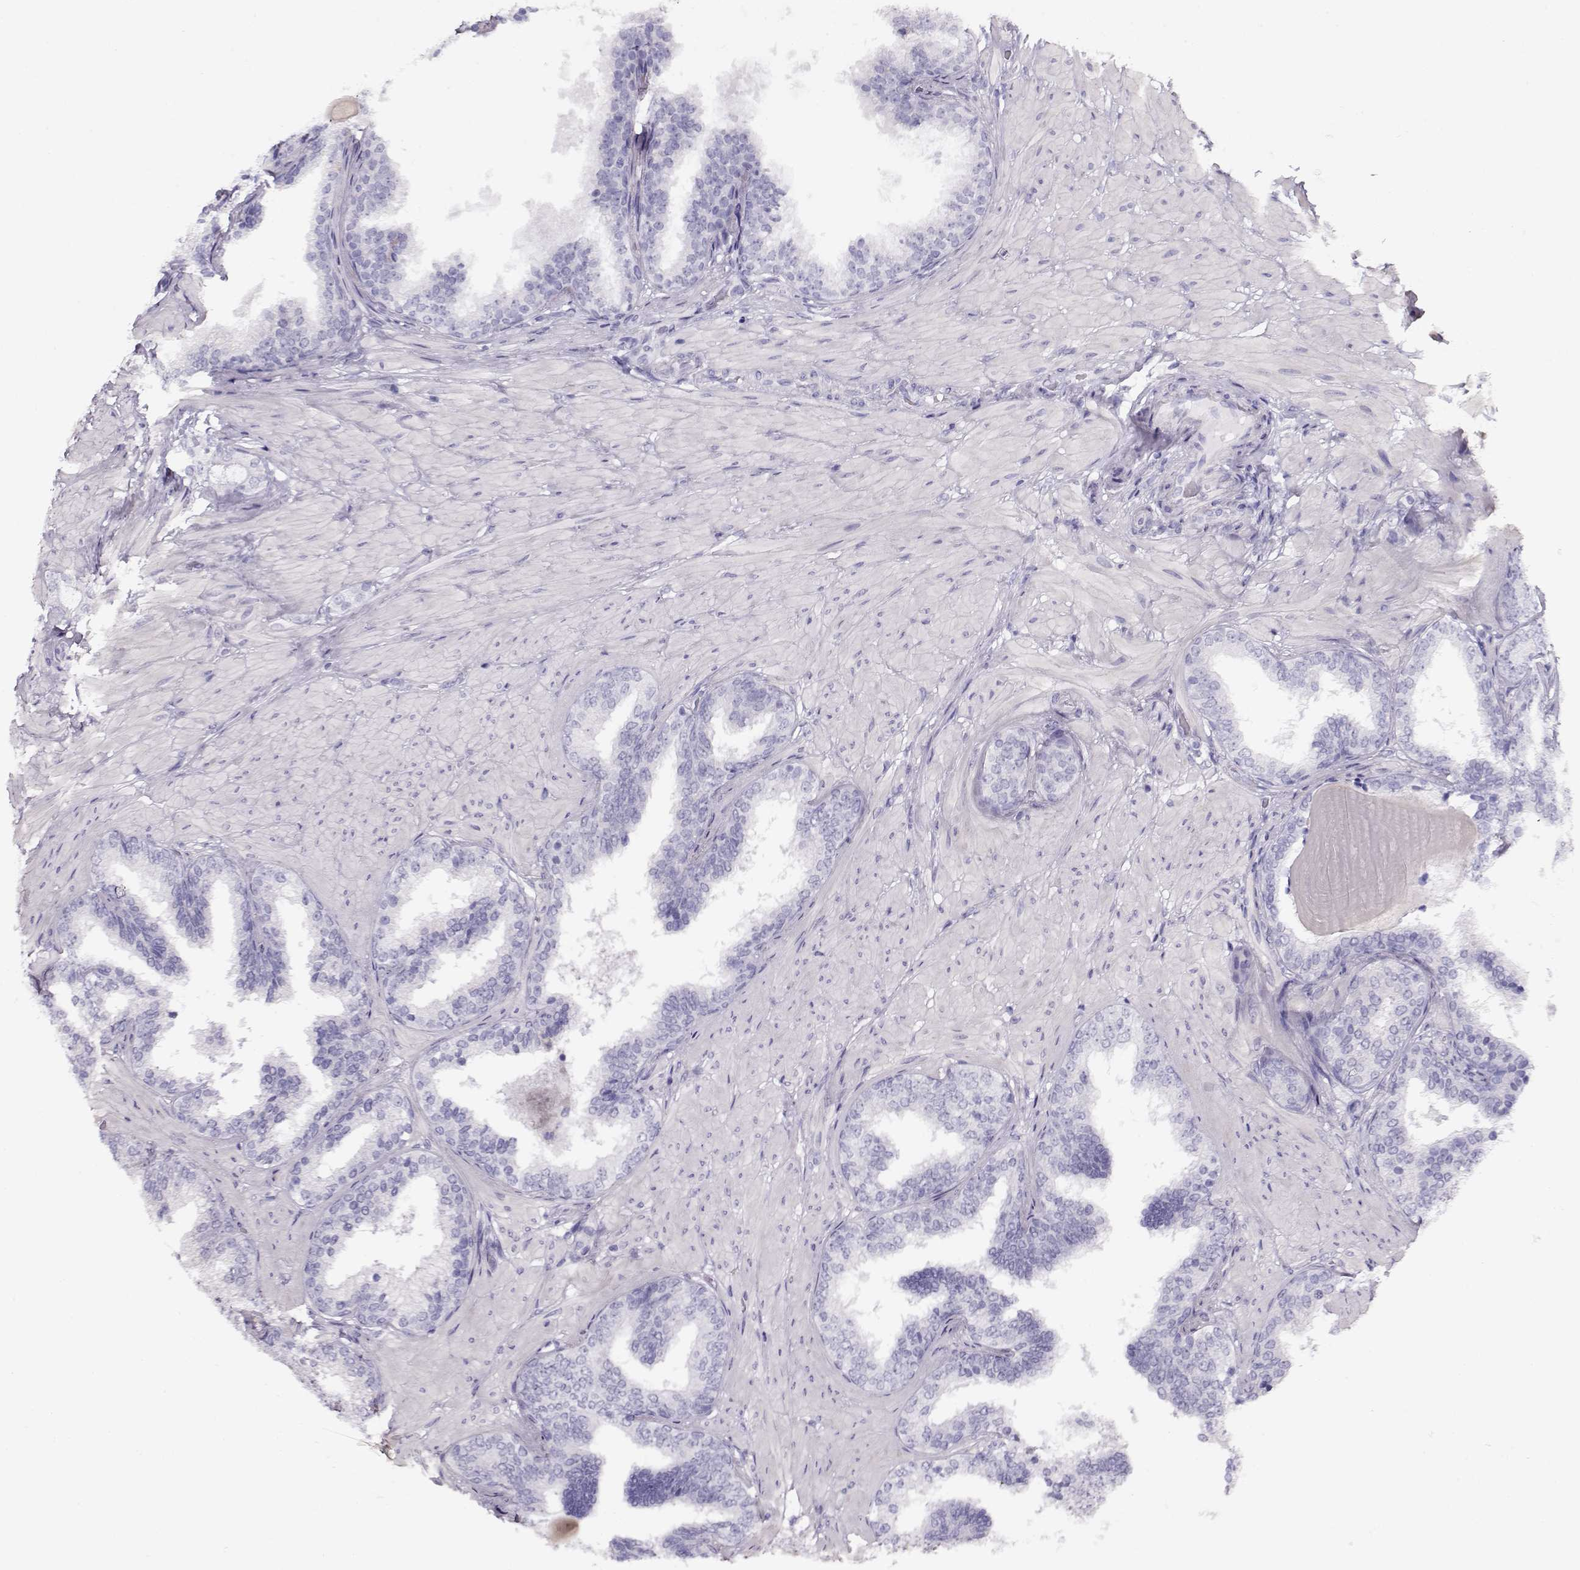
{"staining": {"intensity": "negative", "quantity": "none", "location": "none"}, "tissue": "prostate cancer", "cell_type": "Tumor cells", "image_type": "cancer", "snomed": [{"axis": "morphology", "description": "Adenocarcinoma, Low grade"}, {"axis": "topography", "description": "Prostate"}], "caption": "Human prostate low-grade adenocarcinoma stained for a protein using immunohistochemistry exhibits no expression in tumor cells.", "gene": "ACTN2", "patient": {"sex": "male", "age": 60}}